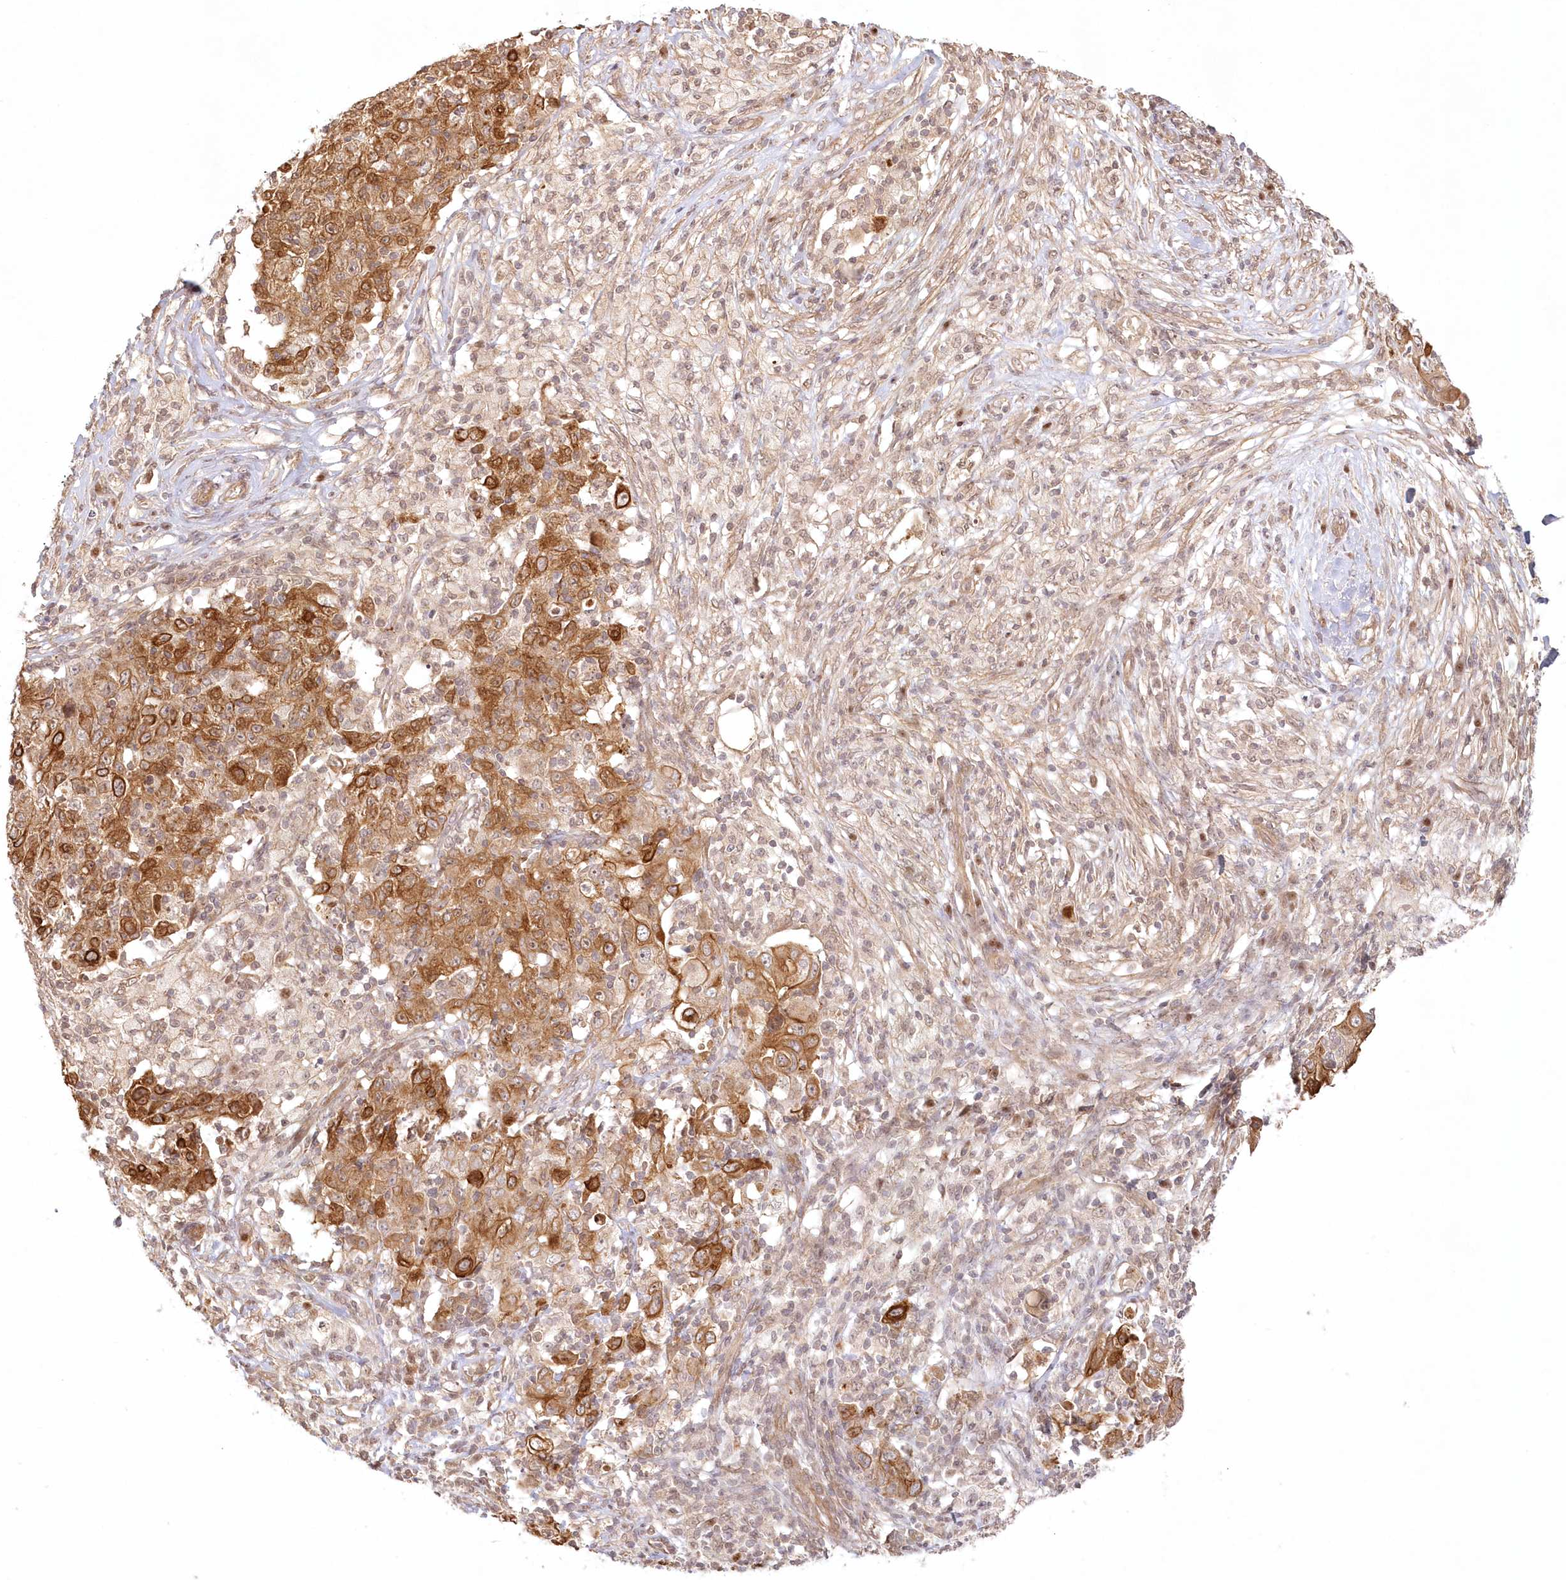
{"staining": {"intensity": "moderate", "quantity": ">75%", "location": "cytoplasmic/membranous"}, "tissue": "ovarian cancer", "cell_type": "Tumor cells", "image_type": "cancer", "snomed": [{"axis": "morphology", "description": "Carcinoma, endometroid"}, {"axis": "topography", "description": "Ovary"}], "caption": "A high-resolution image shows IHC staining of ovarian endometroid carcinoma, which reveals moderate cytoplasmic/membranous expression in about >75% of tumor cells.", "gene": "KIAA0232", "patient": {"sex": "female", "age": 42}}